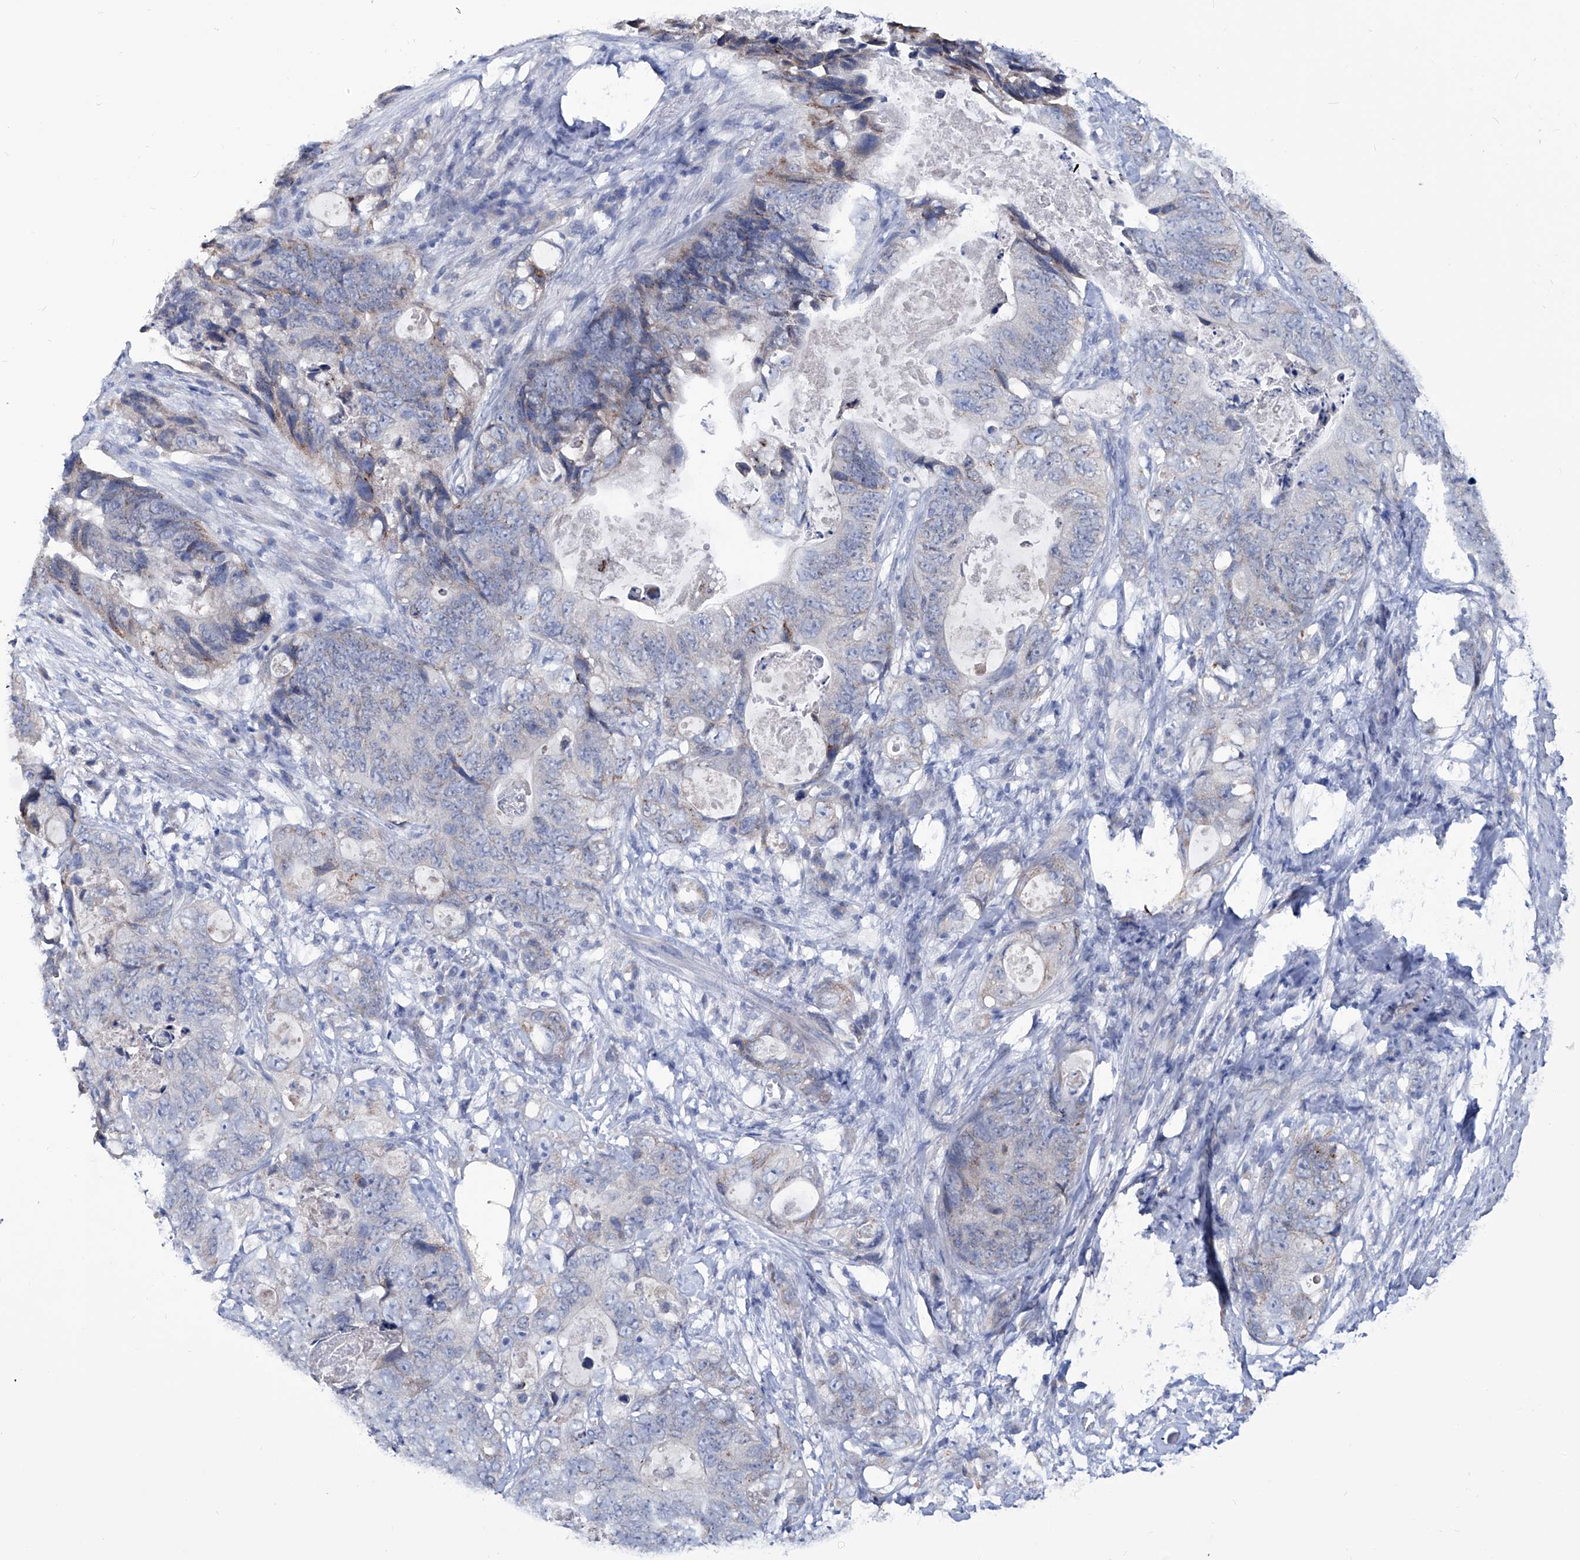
{"staining": {"intensity": "weak", "quantity": "<25%", "location": "cytoplasmic/membranous"}, "tissue": "stomach cancer", "cell_type": "Tumor cells", "image_type": "cancer", "snomed": [{"axis": "morphology", "description": "Normal tissue, NOS"}, {"axis": "morphology", "description": "Adenocarcinoma, NOS"}, {"axis": "topography", "description": "Stomach"}], "caption": "An image of stomach cancer stained for a protein exhibits no brown staining in tumor cells.", "gene": "KLHL17", "patient": {"sex": "female", "age": 89}}